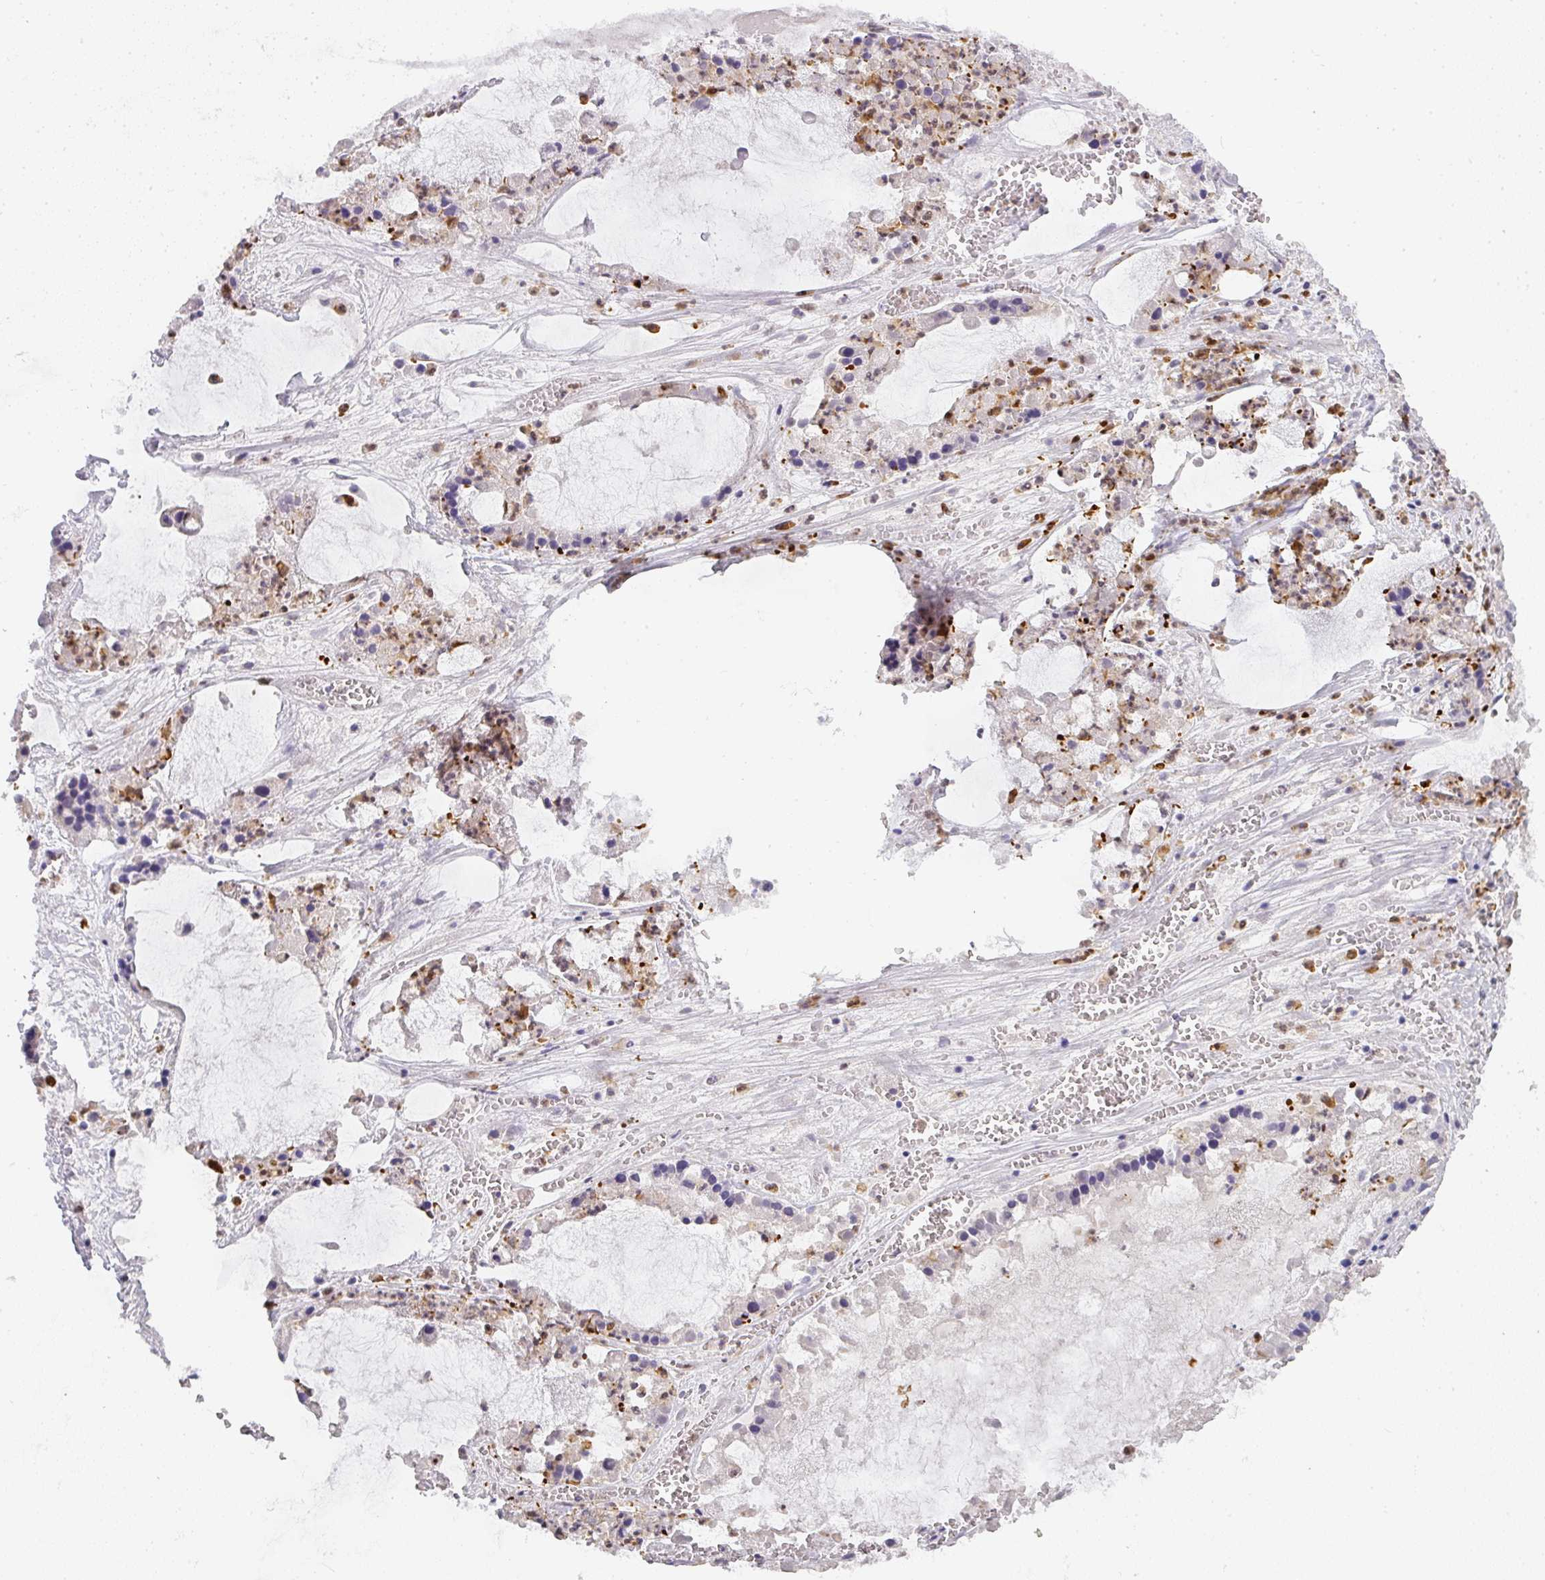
{"staining": {"intensity": "negative", "quantity": "none", "location": "none"}, "tissue": "ovarian cancer", "cell_type": "Tumor cells", "image_type": "cancer", "snomed": [{"axis": "morphology", "description": "Cystadenocarcinoma, mucinous, NOS"}, {"axis": "topography", "description": "Ovary"}], "caption": "IHC micrograph of human ovarian cancer stained for a protein (brown), which shows no expression in tumor cells.", "gene": "HHEX", "patient": {"sex": "female", "age": 63}}